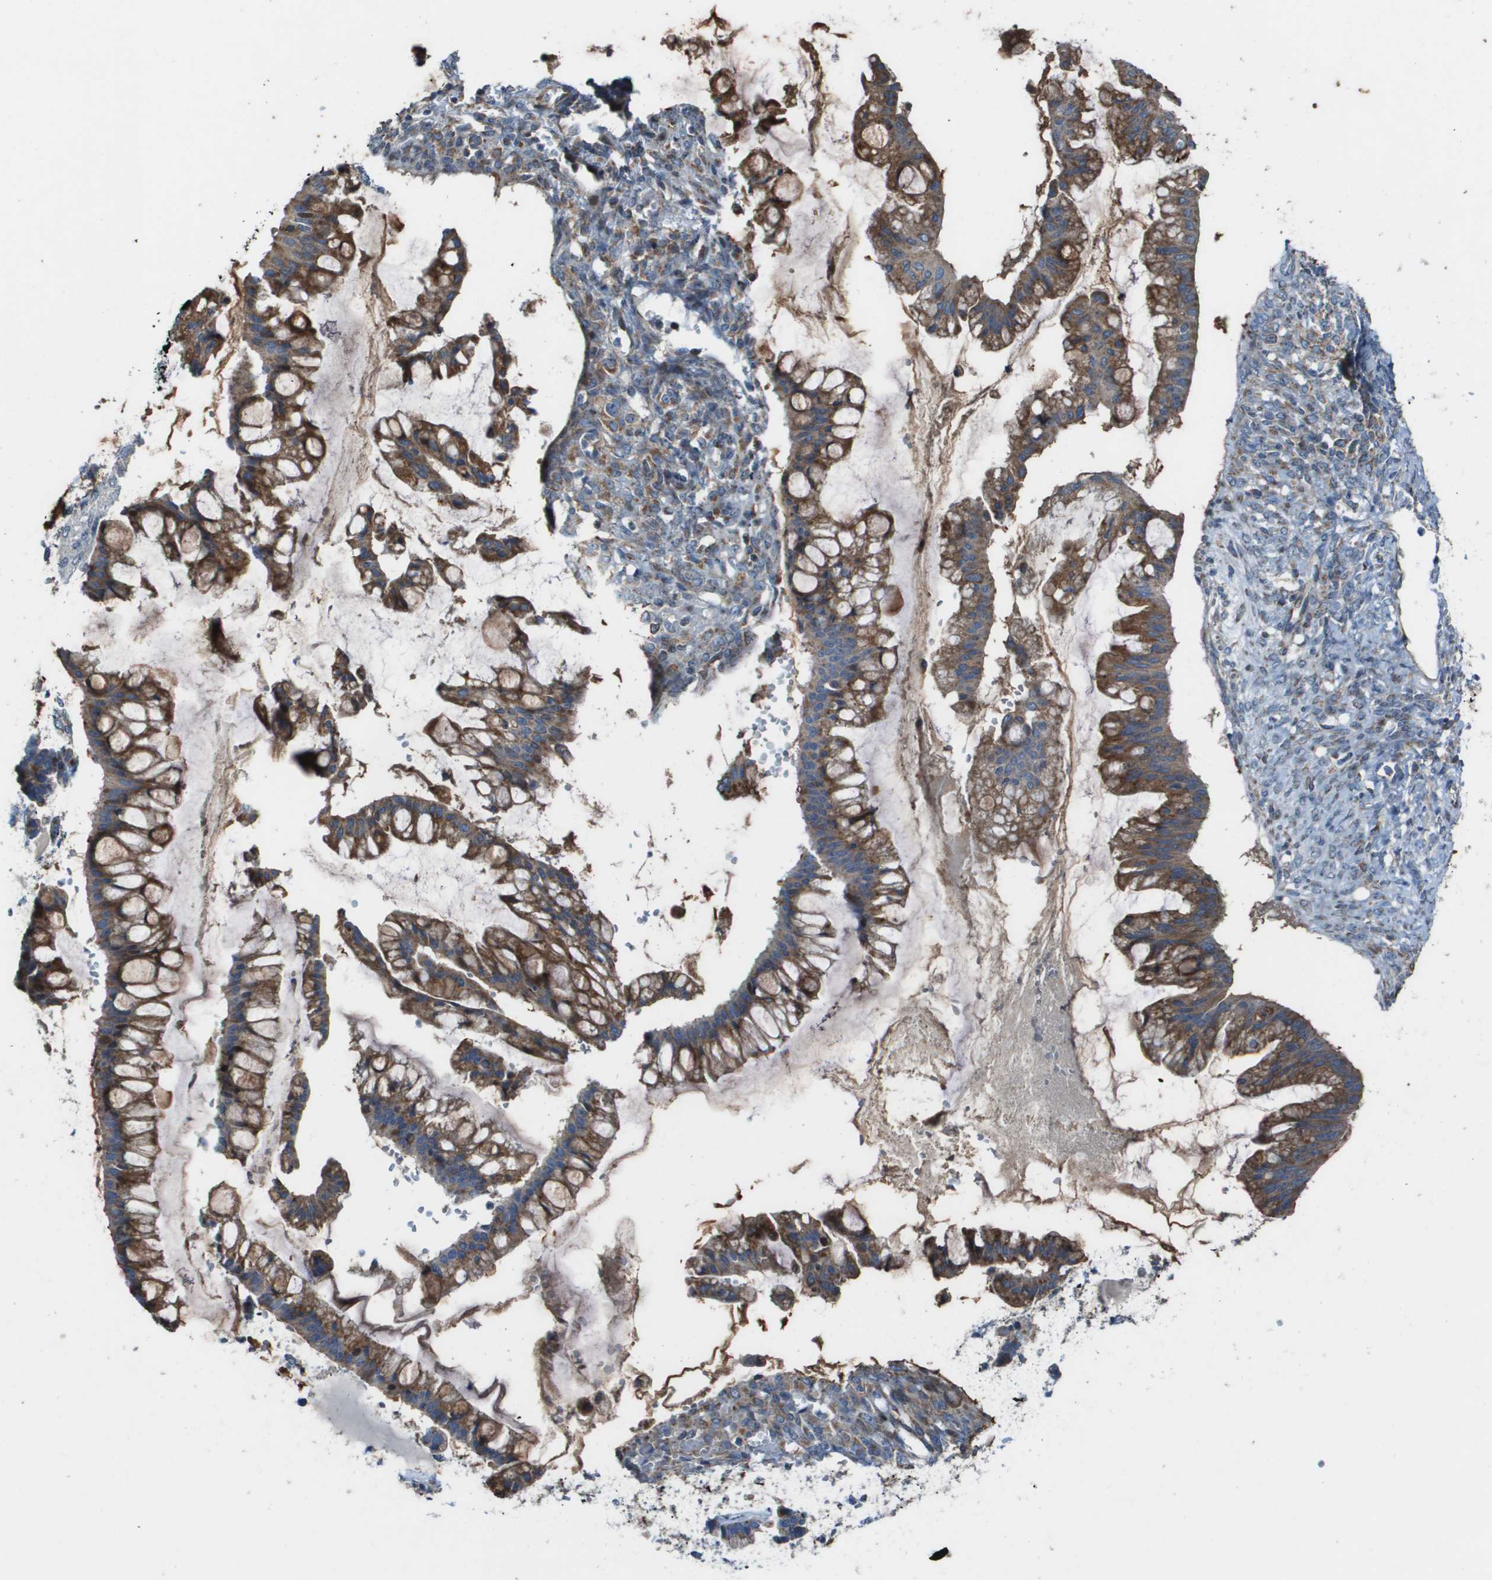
{"staining": {"intensity": "strong", "quantity": ">75%", "location": "cytoplasmic/membranous"}, "tissue": "ovarian cancer", "cell_type": "Tumor cells", "image_type": "cancer", "snomed": [{"axis": "morphology", "description": "Cystadenocarcinoma, mucinous, NOS"}, {"axis": "topography", "description": "Ovary"}], "caption": "A brown stain shows strong cytoplasmic/membranous staining of a protein in mucinous cystadenocarcinoma (ovarian) tumor cells.", "gene": "MGAT3", "patient": {"sex": "female", "age": 73}}